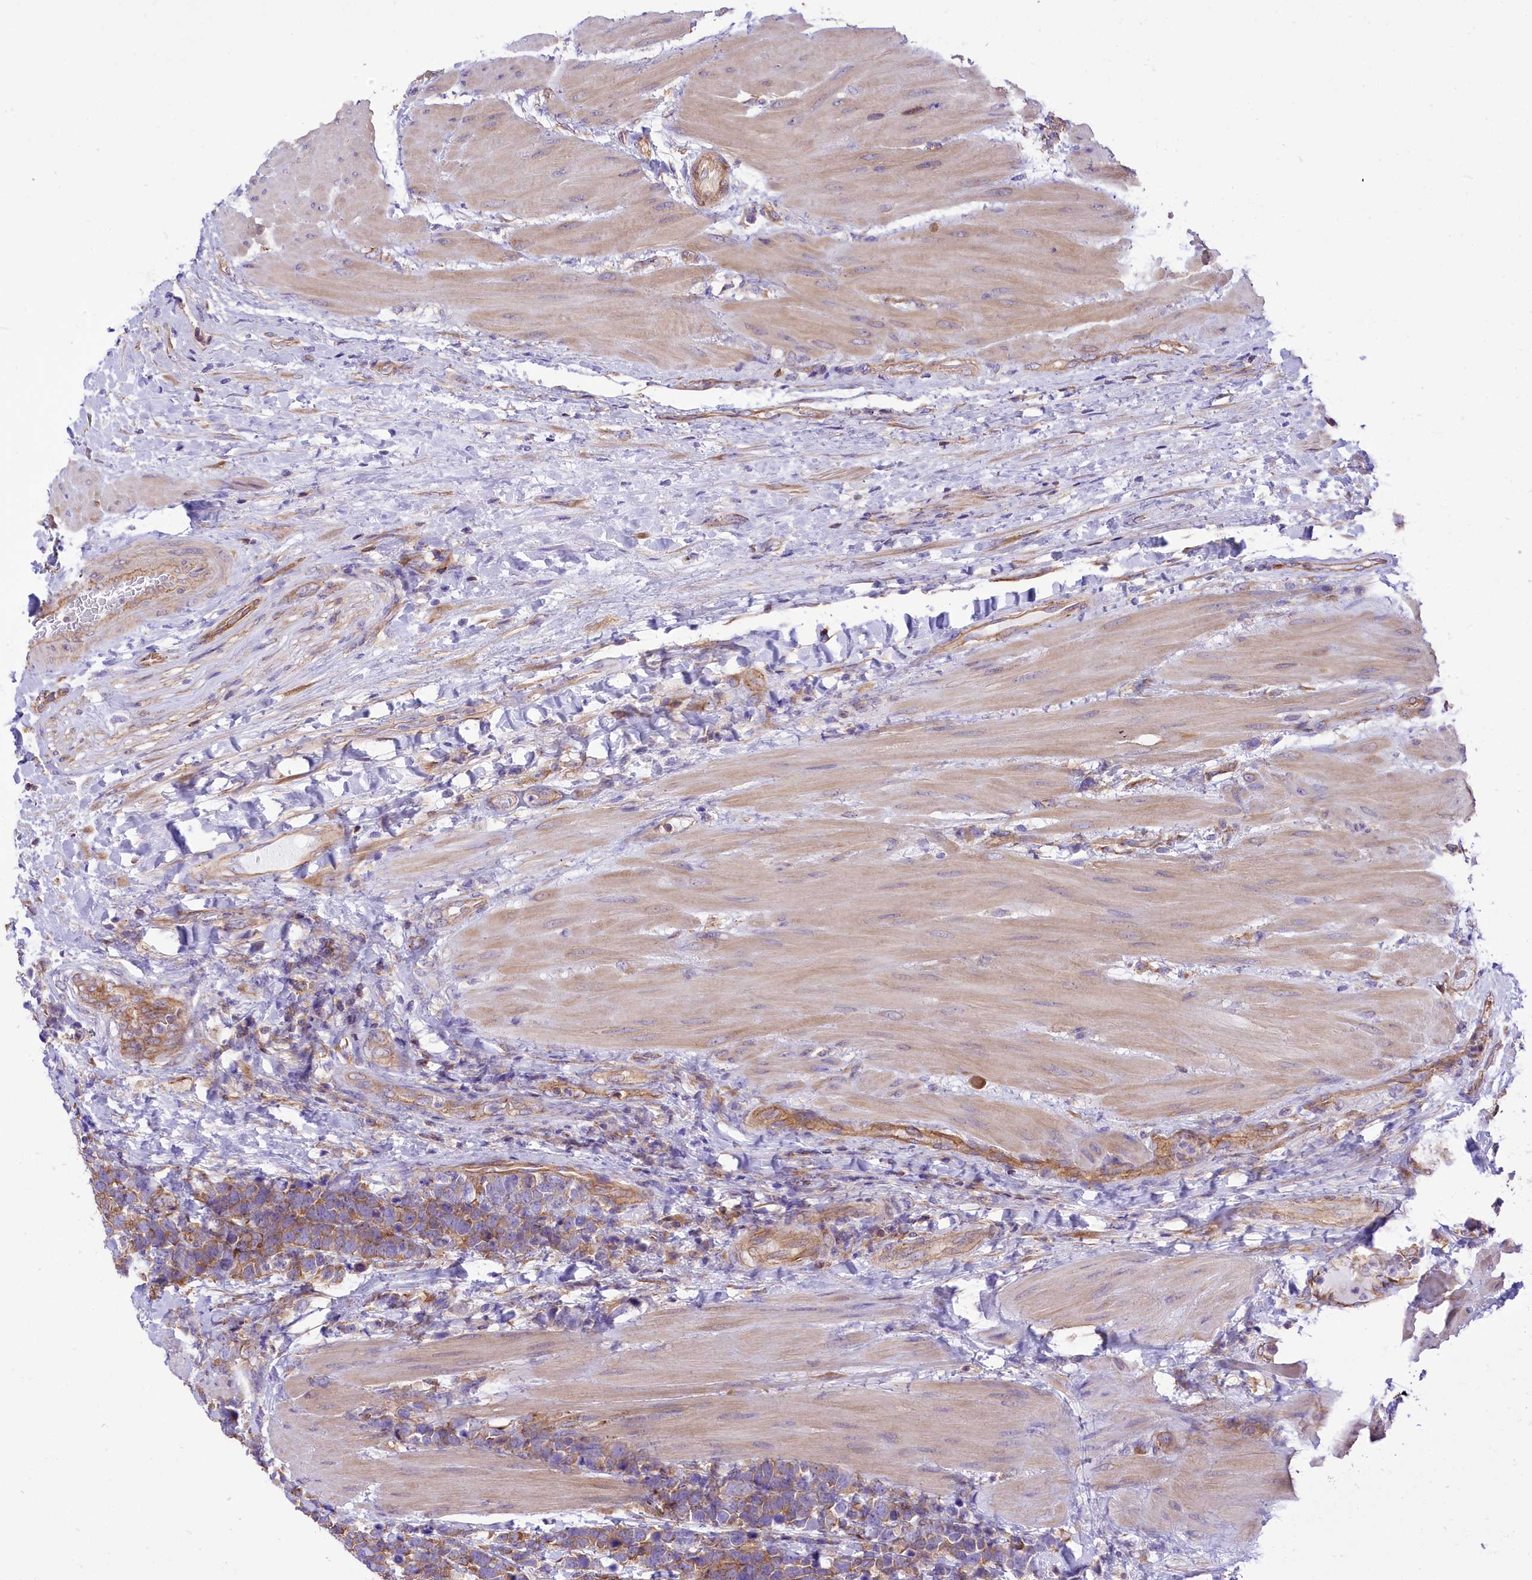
{"staining": {"intensity": "moderate", "quantity": "25%-75%", "location": "cytoplasmic/membranous"}, "tissue": "urothelial cancer", "cell_type": "Tumor cells", "image_type": "cancer", "snomed": [{"axis": "morphology", "description": "Urothelial carcinoma, High grade"}, {"axis": "topography", "description": "Urinary bladder"}], "caption": "Urothelial cancer was stained to show a protein in brown. There is medium levels of moderate cytoplasmic/membranous positivity in approximately 25%-75% of tumor cells.", "gene": "SEPTIN9", "patient": {"sex": "female", "age": 82}}